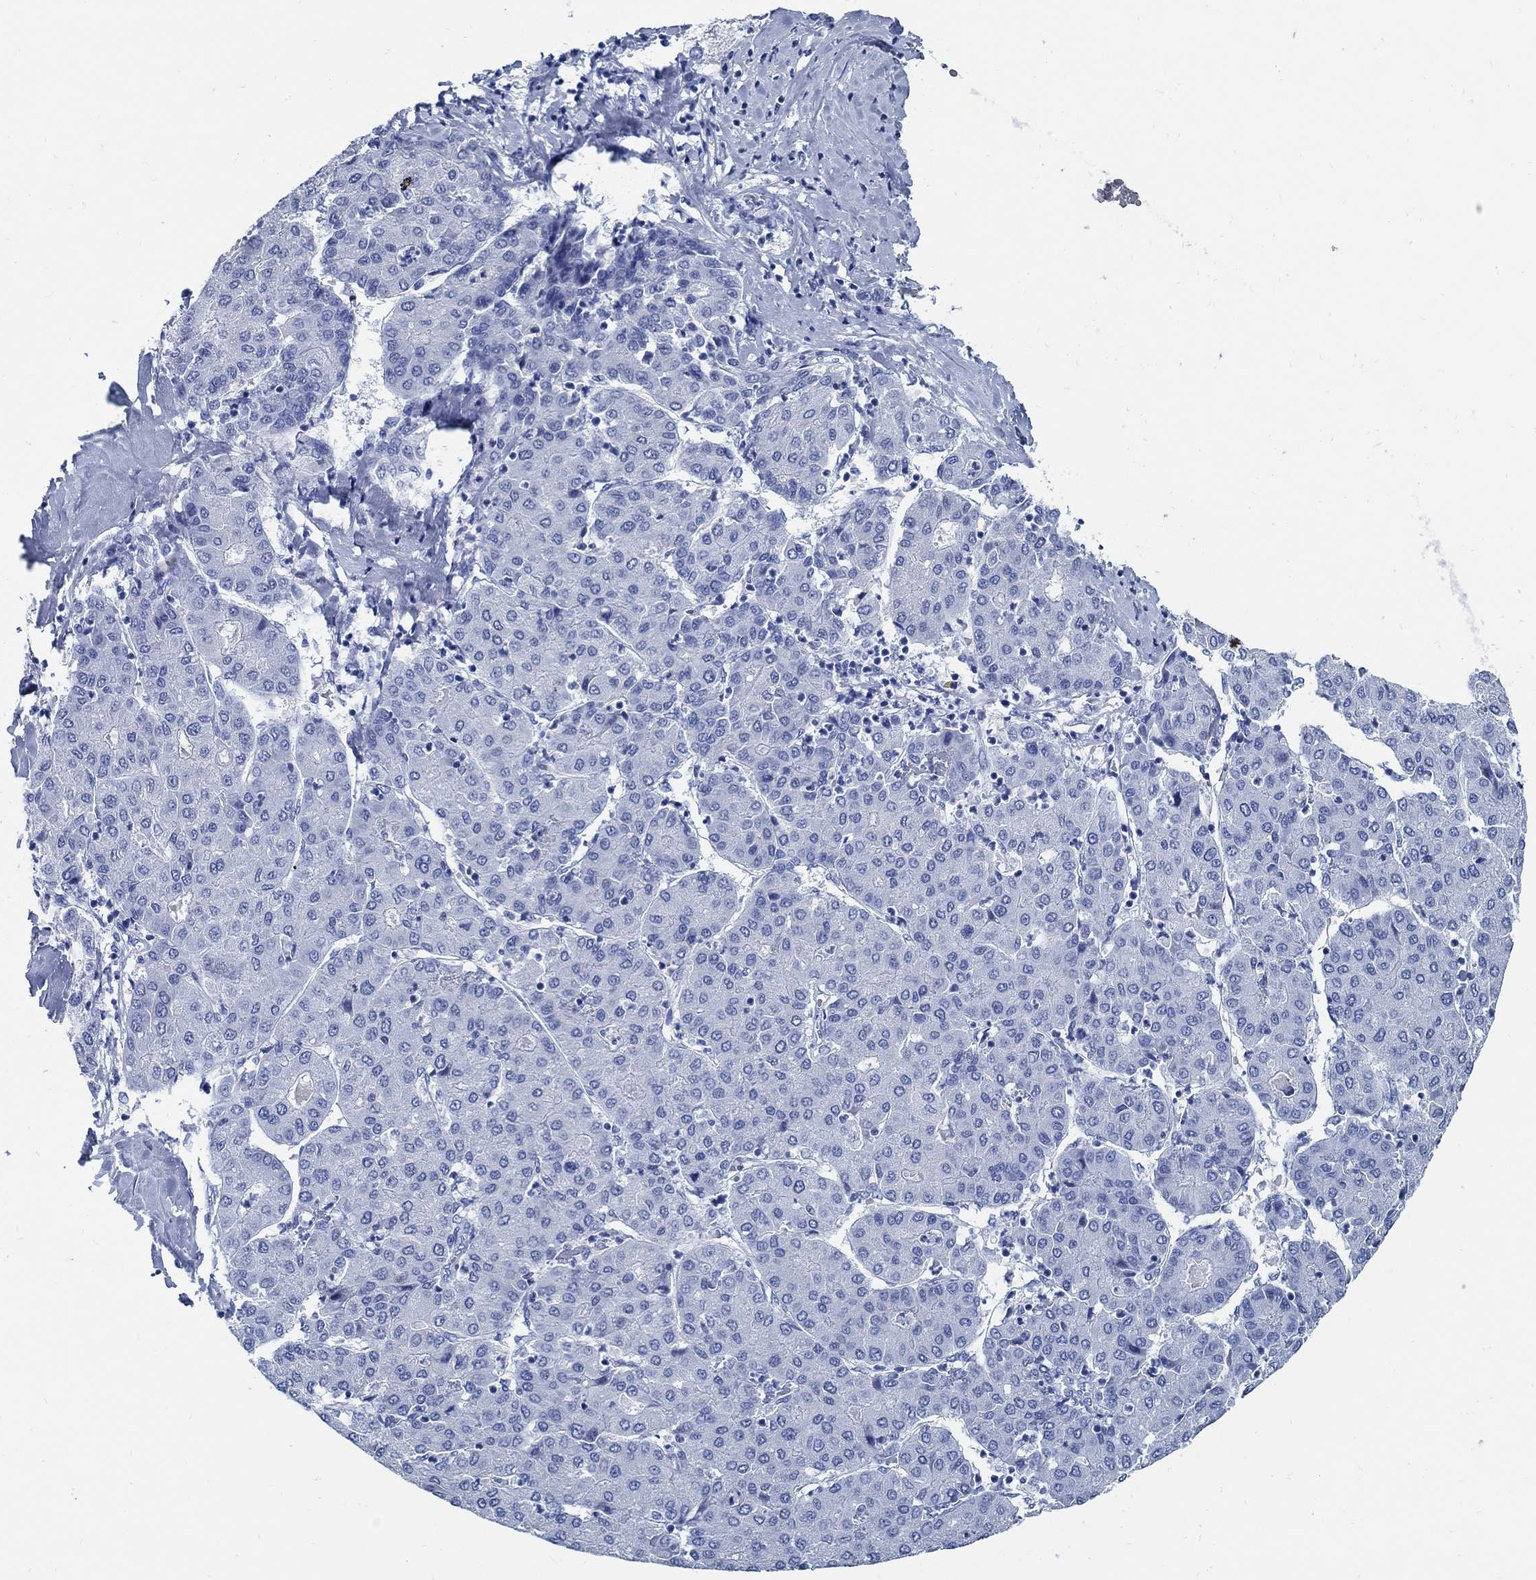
{"staining": {"intensity": "negative", "quantity": "none", "location": "none"}, "tissue": "liver cancer", "cell_type": "Tumor cells", "image_type": "cancer", "snomed": [{"axis": "morphology", "description": "Carcinoma, Hepatocellular, NOS"}, {"axis": "topography", "description": "Liver"}], "caption": "IHC of hepatocellular carcinoma (liver) exhibits no expression in tumor cells.", "gene": "SLC45A1", "patient": {"sex": "male", "age": 65}}